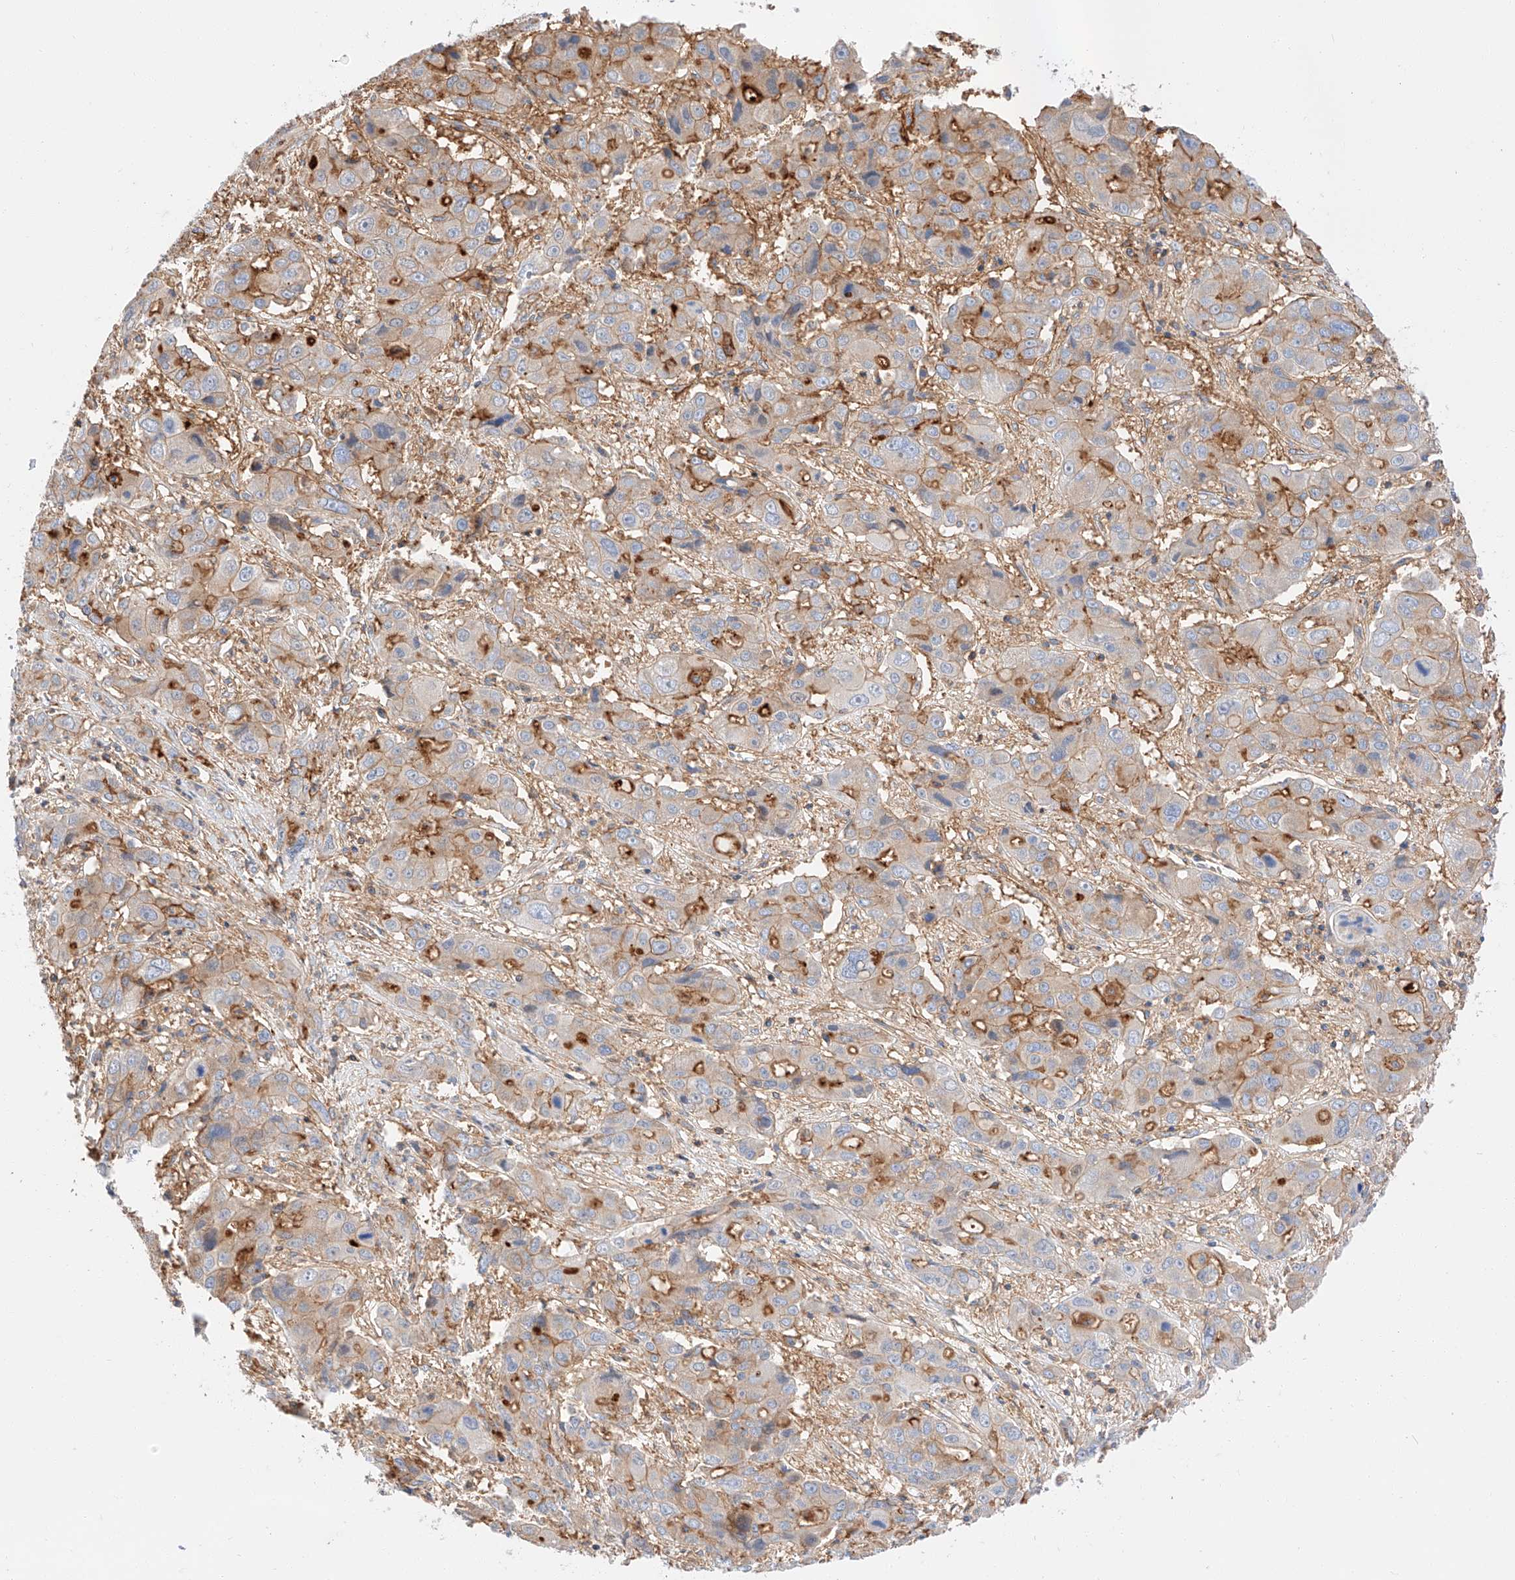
{"staining": {"intensity": "moderate", "quantity": "25%-75%", "location": "cytoplasmic/membranous"}, "tissue": "liver cancer", "cell_type": "Tumor cells", "image_type": "cancer", "snomed": [{"axis": "morphology", "description": "Cholangiocarcinoma"}, {"axis": "topography", "description": "Liver"}], "caption": "Immunohistochemistry (IHC) histopathology image of neoplastic tissue: human liver cholangiocarcinoma stained using immunohistochemistry (IHC) exhibits medium levels of moderate protein expression localized specifically in the cytoplasmic/membranous of tumor cells, appearing as a cytoplasmic/membranous brown color.", "gene": "HAUS4", "patient": {"sex": "male", "age": 67}}